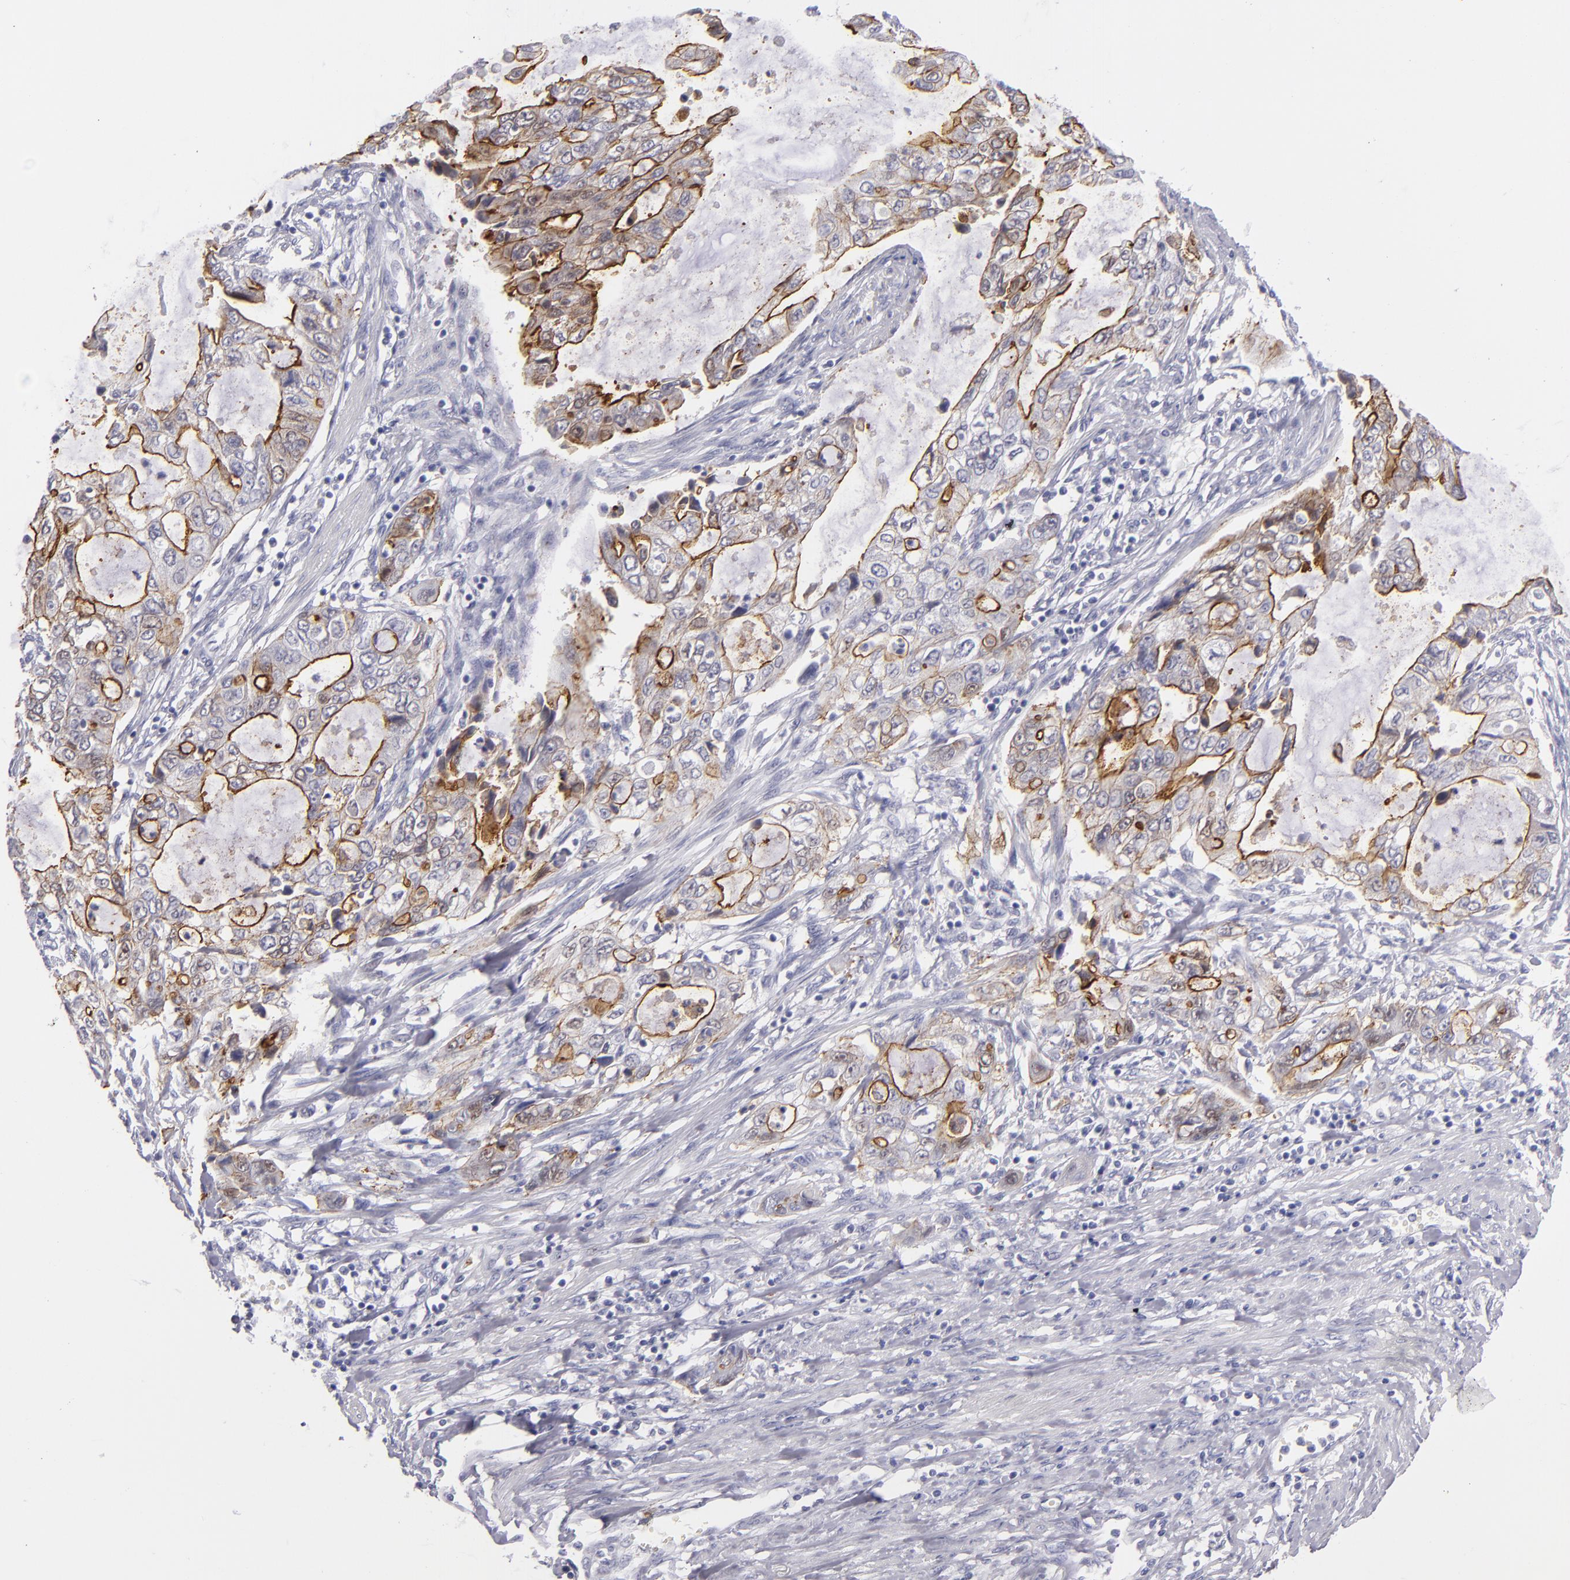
{"staining": {"intensity": "moderate", "quantity": ">75%", "location": "cytoplasmic/membranous"}, "tissue": "stomach cancer", "cell_type": "Tumor cells", "image_type": "cancer", "snomed": [{"axis": "morphology", "description": "Adenocarcinoma, NOS"}, {"axis": "topography", "description": "Stomach, upper"}], "caption": "DAB (3,3'-diaminobenzidine) immunohistochemical staining of human stomach cancer reveals moderate cytoplasmic/membranous protein expression in approximately >75% of tumor cells.", "gene": "VIL1", "patient": {"sex": "female", "age": 52}}